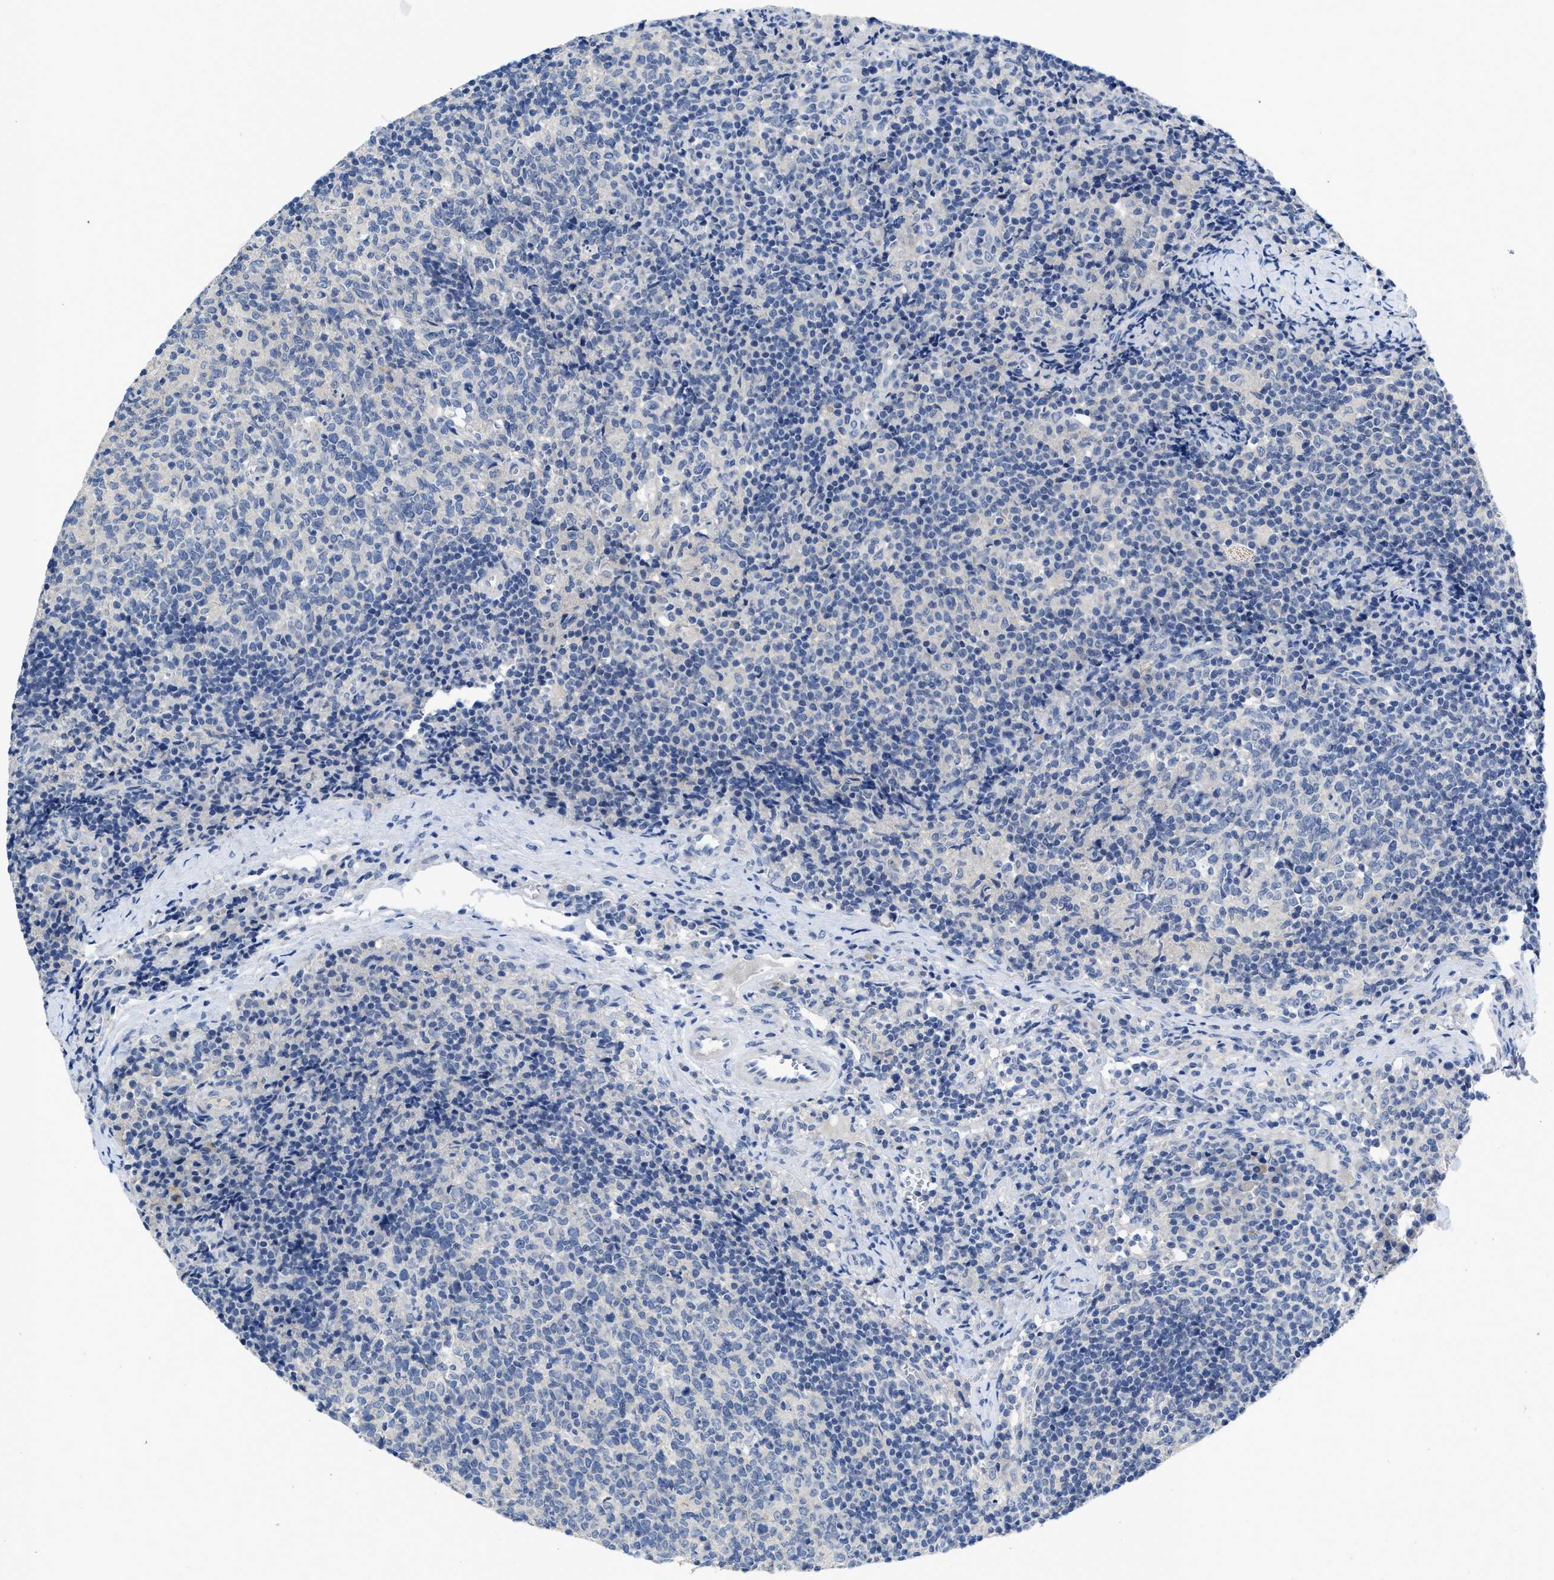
{"staining": {"intensity": "negative", "quantity": "none", "location": "none"}, "tissue": "lymph node", "cell_type": "Germinal center cells", "image_type": "normal", "snomed": [{"axis": "morphology", "description": "Normal tissue, NOS"}, {"axis": "morphology", "description": "Inflammation, NOS"}, {"axis": "topography", "description": "Lymph node"}], "caption": "Germinal center cells are negative for brown protein staining in normal lymph node. (Immunohistochemistry (ihc), brightfield microscopy, high magnification).", "gene": "PYY", "patient": {"sex": "male", "age": 55}}